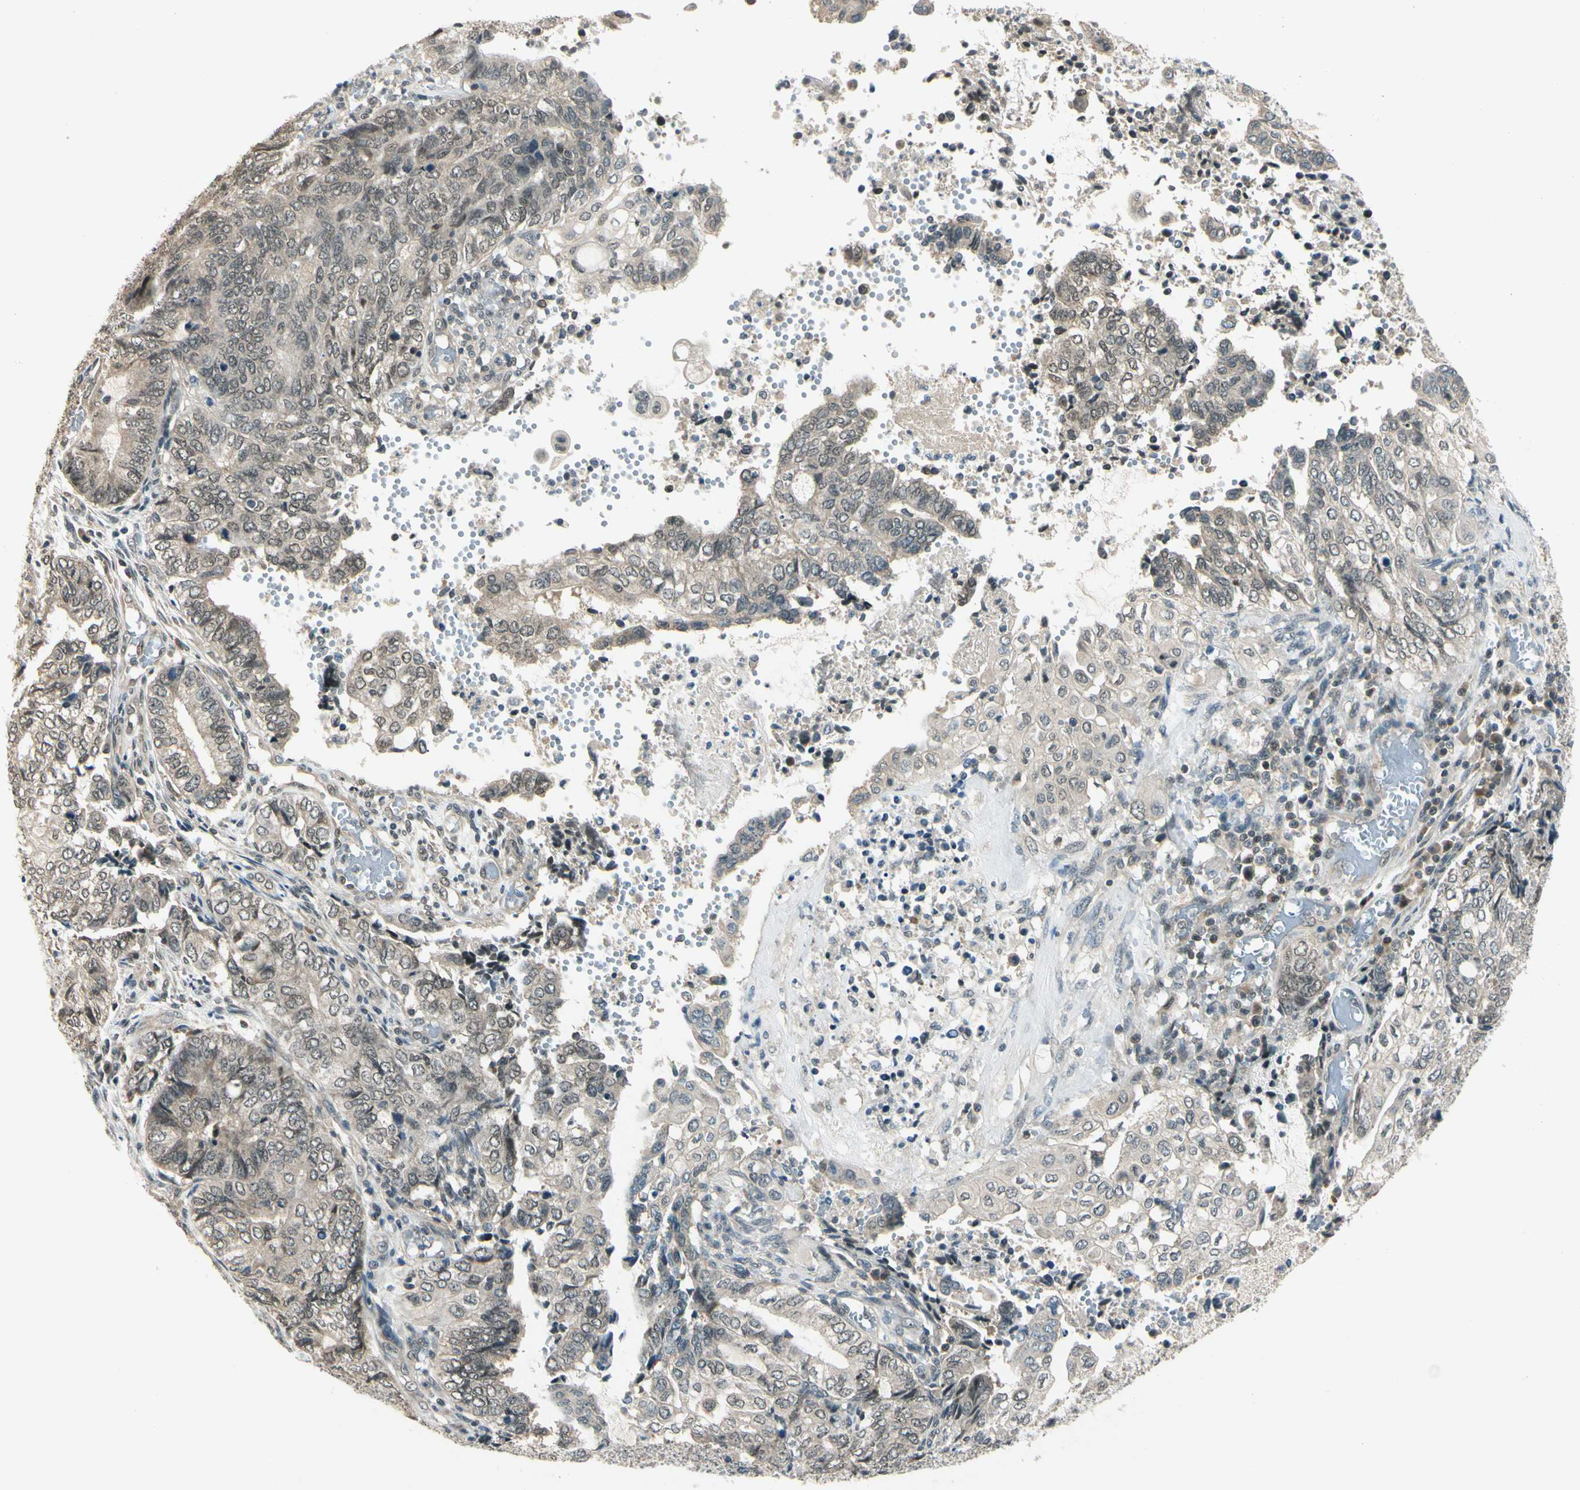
{"staining": {"intensity": "weak", "quantity": "25%-75%", "location": "cytoplasmic/membranous,nuclear"}, "tissue": "endometrial cancer", "cell_type": "Tumor cells", "image_type": "cancer", "snomed": [{"axis": "morphology", "description": "Adenocarcinoma, NOS"}, {"axis": "topography", "description": "Uterus"}, {"axis": "topography", "description": "Endometrium"}], "caption": "Immunohistochemical staining of human endometrial adenocarcinoma shows low levels of weak cytoplasmic/membranous and nuclear protein expression in approximately 25%-75% of tumor cells.", "gene": "ZSCAN12", "patient": {"sex": "female", "age": 70}}